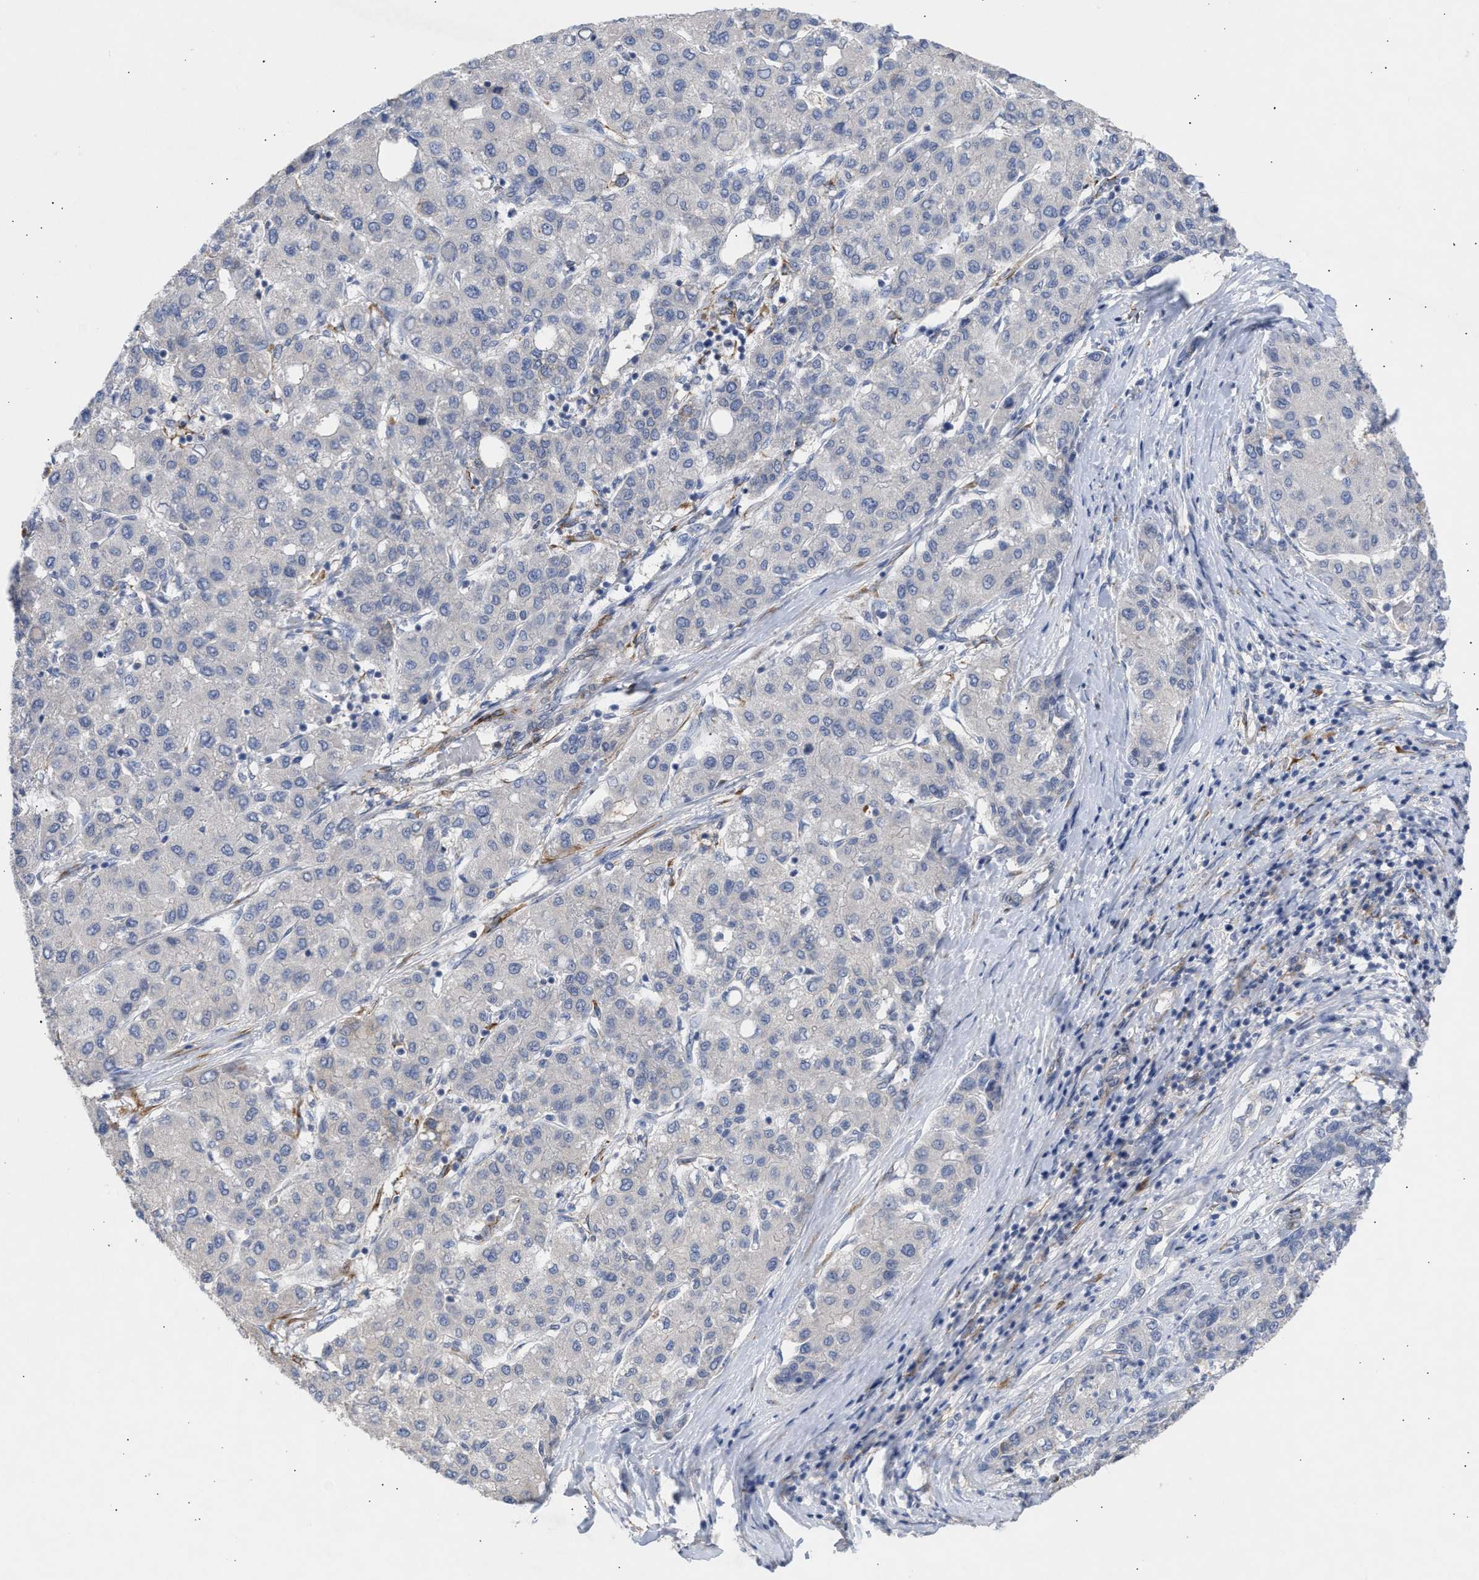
{"staining": {"intensity": "negative", "quantity": "none", "location": "none"}, "tissue": "liver cancer", "cell_type": "Tumor cells", "image_type": "cancer", "snomed": [{"axis": "morphology", "description": "Carcinoma, Hepatocellular, NOS"}, {"axis": "topography", "description": "Liver"}], "caption": "Immunohistochemistry (IHC) photomicrograph of liver cancer stained for a protein (brown), which shows no staining in tumor cells.", "gene": "SELENOM", "patient": {"sex": "male", "age": 65}}